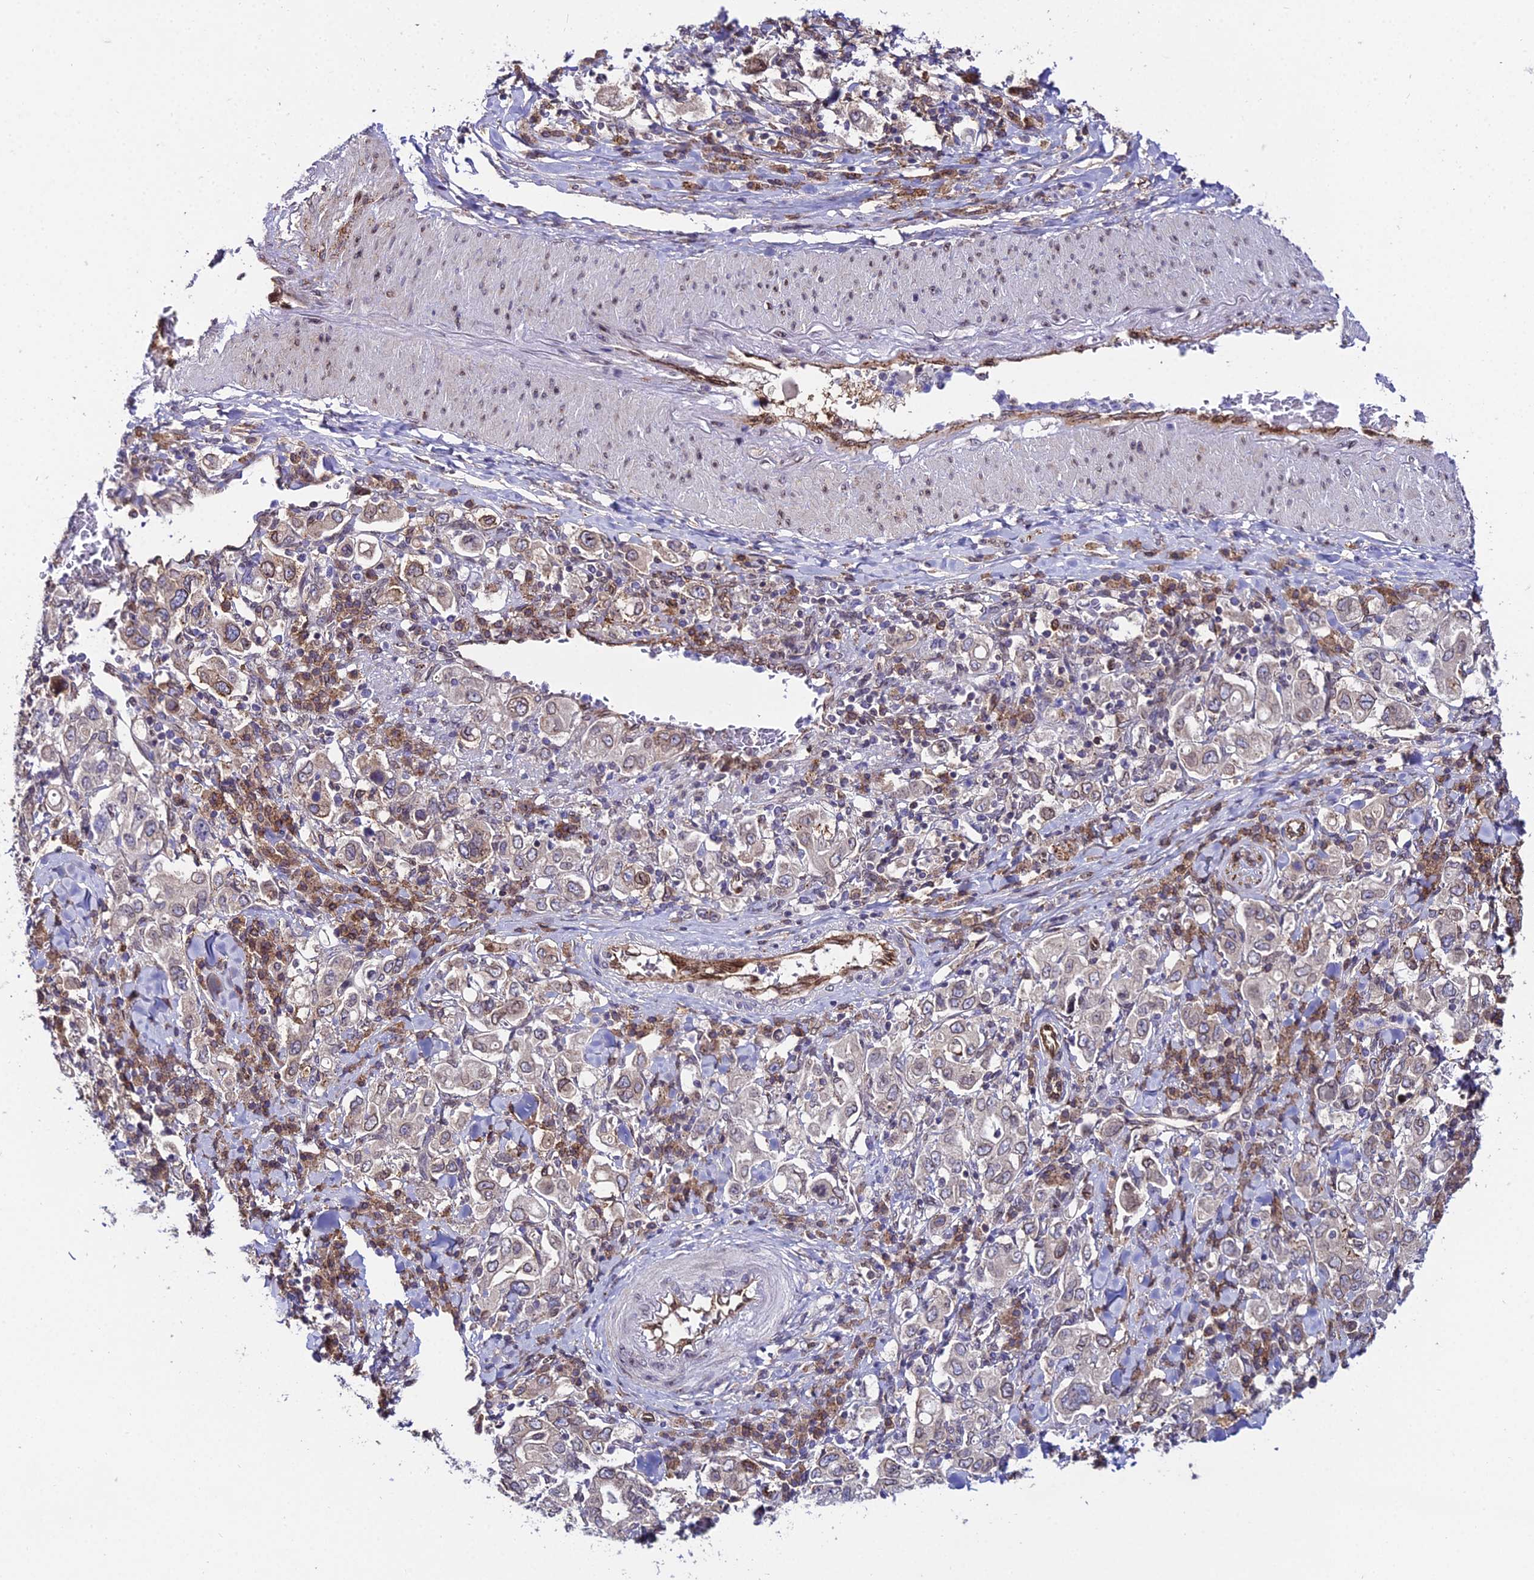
{"staining": {"intensity": "moderate", "quantity": "<25%", "location": "cytoplasmic/membranous,nuclear"}, "tissue": "stomach cancer", "cell_type": "Tumor cells", "image_type": "cancer", "snomed": [{"axis": "morphology", "description": "Adenocarcinoma, NOS"}, {"axis": "topography", "description": "Stomach, upper"}], "caption": "DAB immunohistochemical staining of stomach cancer (adenocarcinoma) exhibits moderate cytoplasmic/membranous and nuclear protein expression in approximately <25% of tumor cells.", "gene": "DDX19A", "patient": {"sex": "male", "age": 62}}